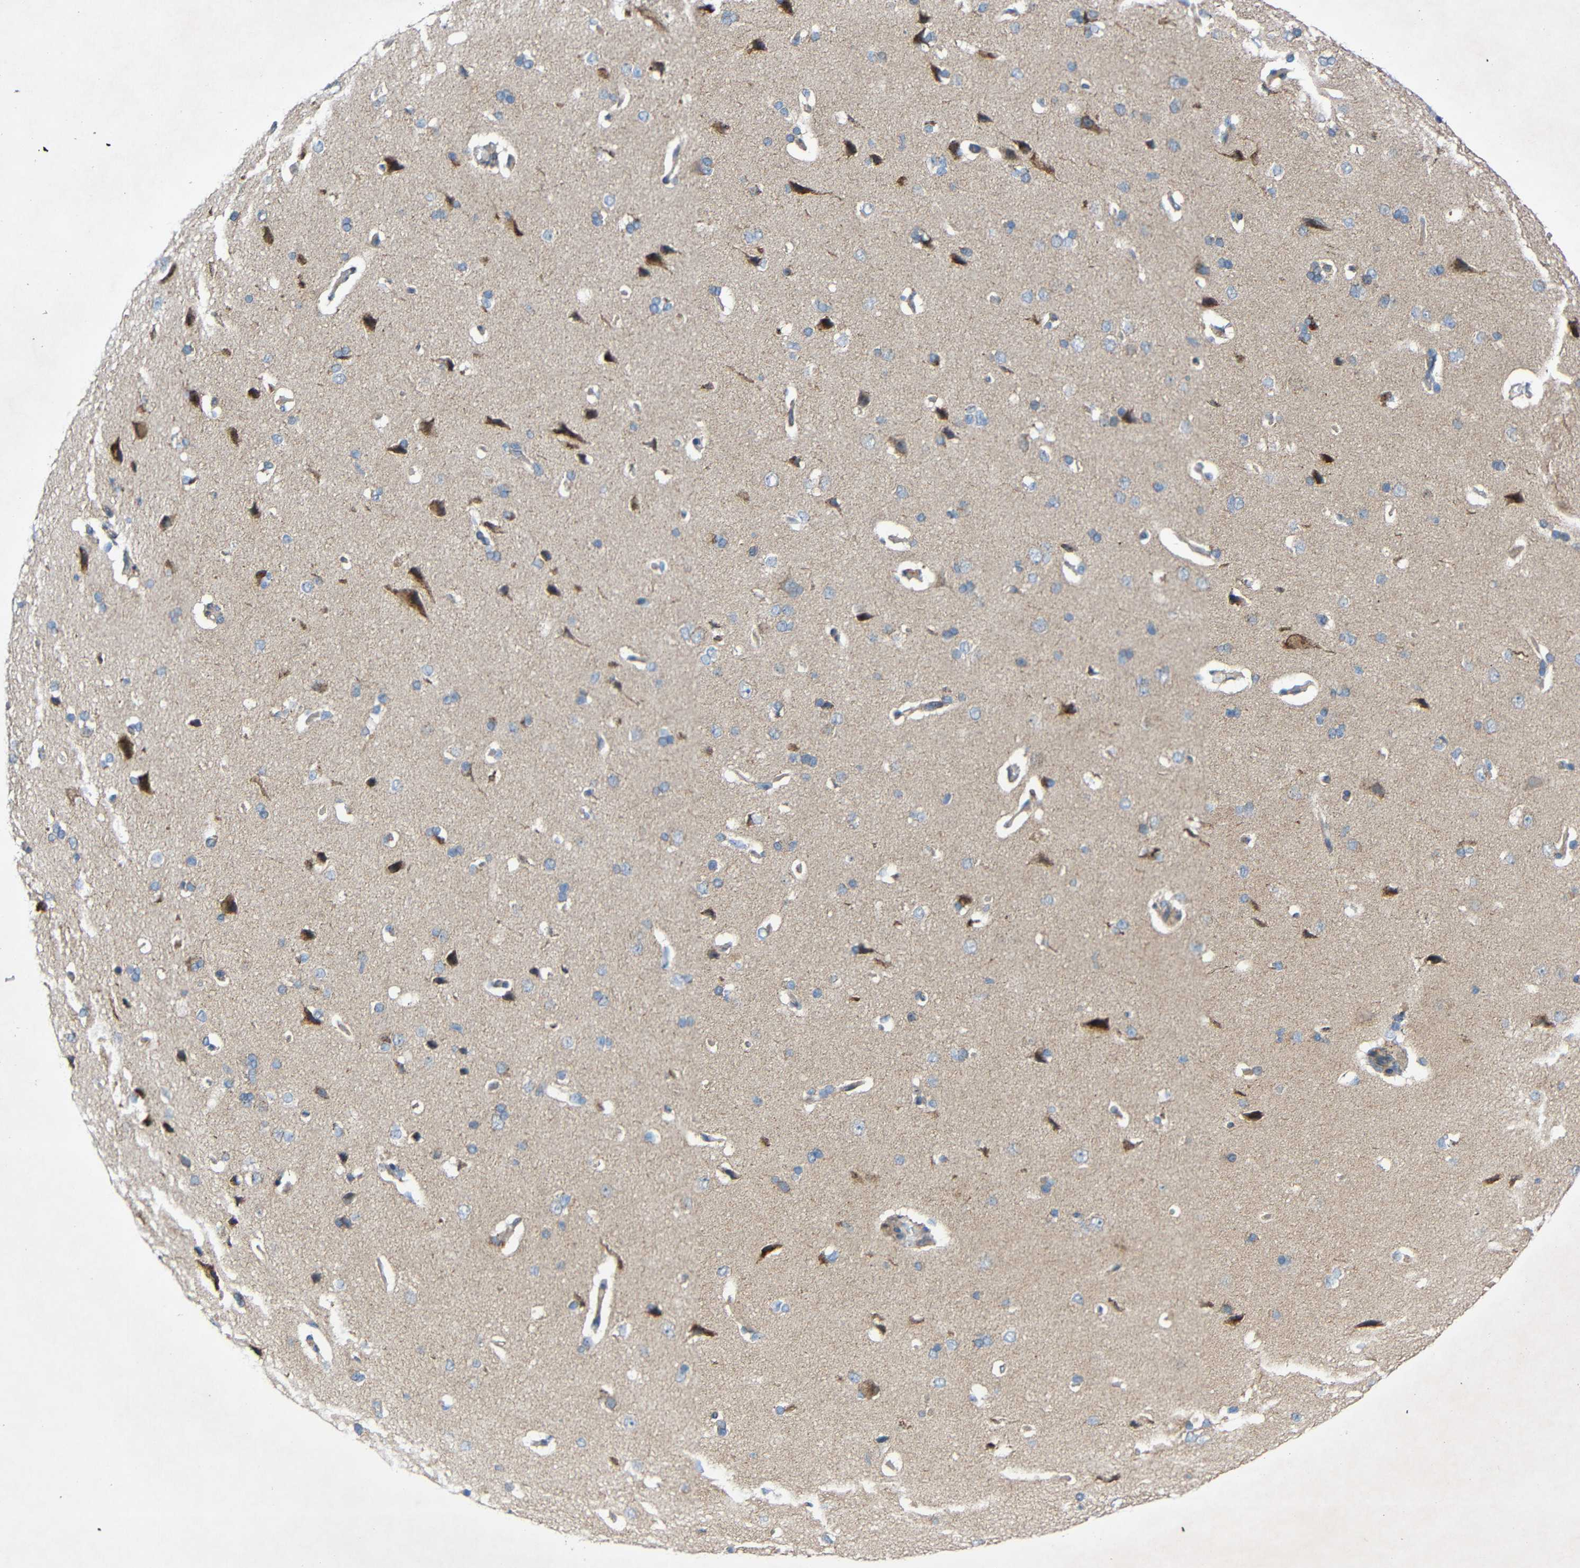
{"staining": {"intensity": "weak", "quantity": ">75%", "location": "cytoplasmic/membranous"}, "tissue": "cerebral cortex", "cell_type": "Endothelial cells", "image_type": "normal", "snomed": [{"axis": "morphology", "description": "Normal tissue, NOS"}, {"axis": "topography", "description": "Cerebral cortex"}], "caption": "A micrograph showing weak cytoplasmic/membranous expression in about >75% of endothelial cells in unremarkable cerebral cortex, as visualized by brown immunohistochemical staining.", "gene": "TMEM25", "patient": {"sex": "male", "age": 62}}